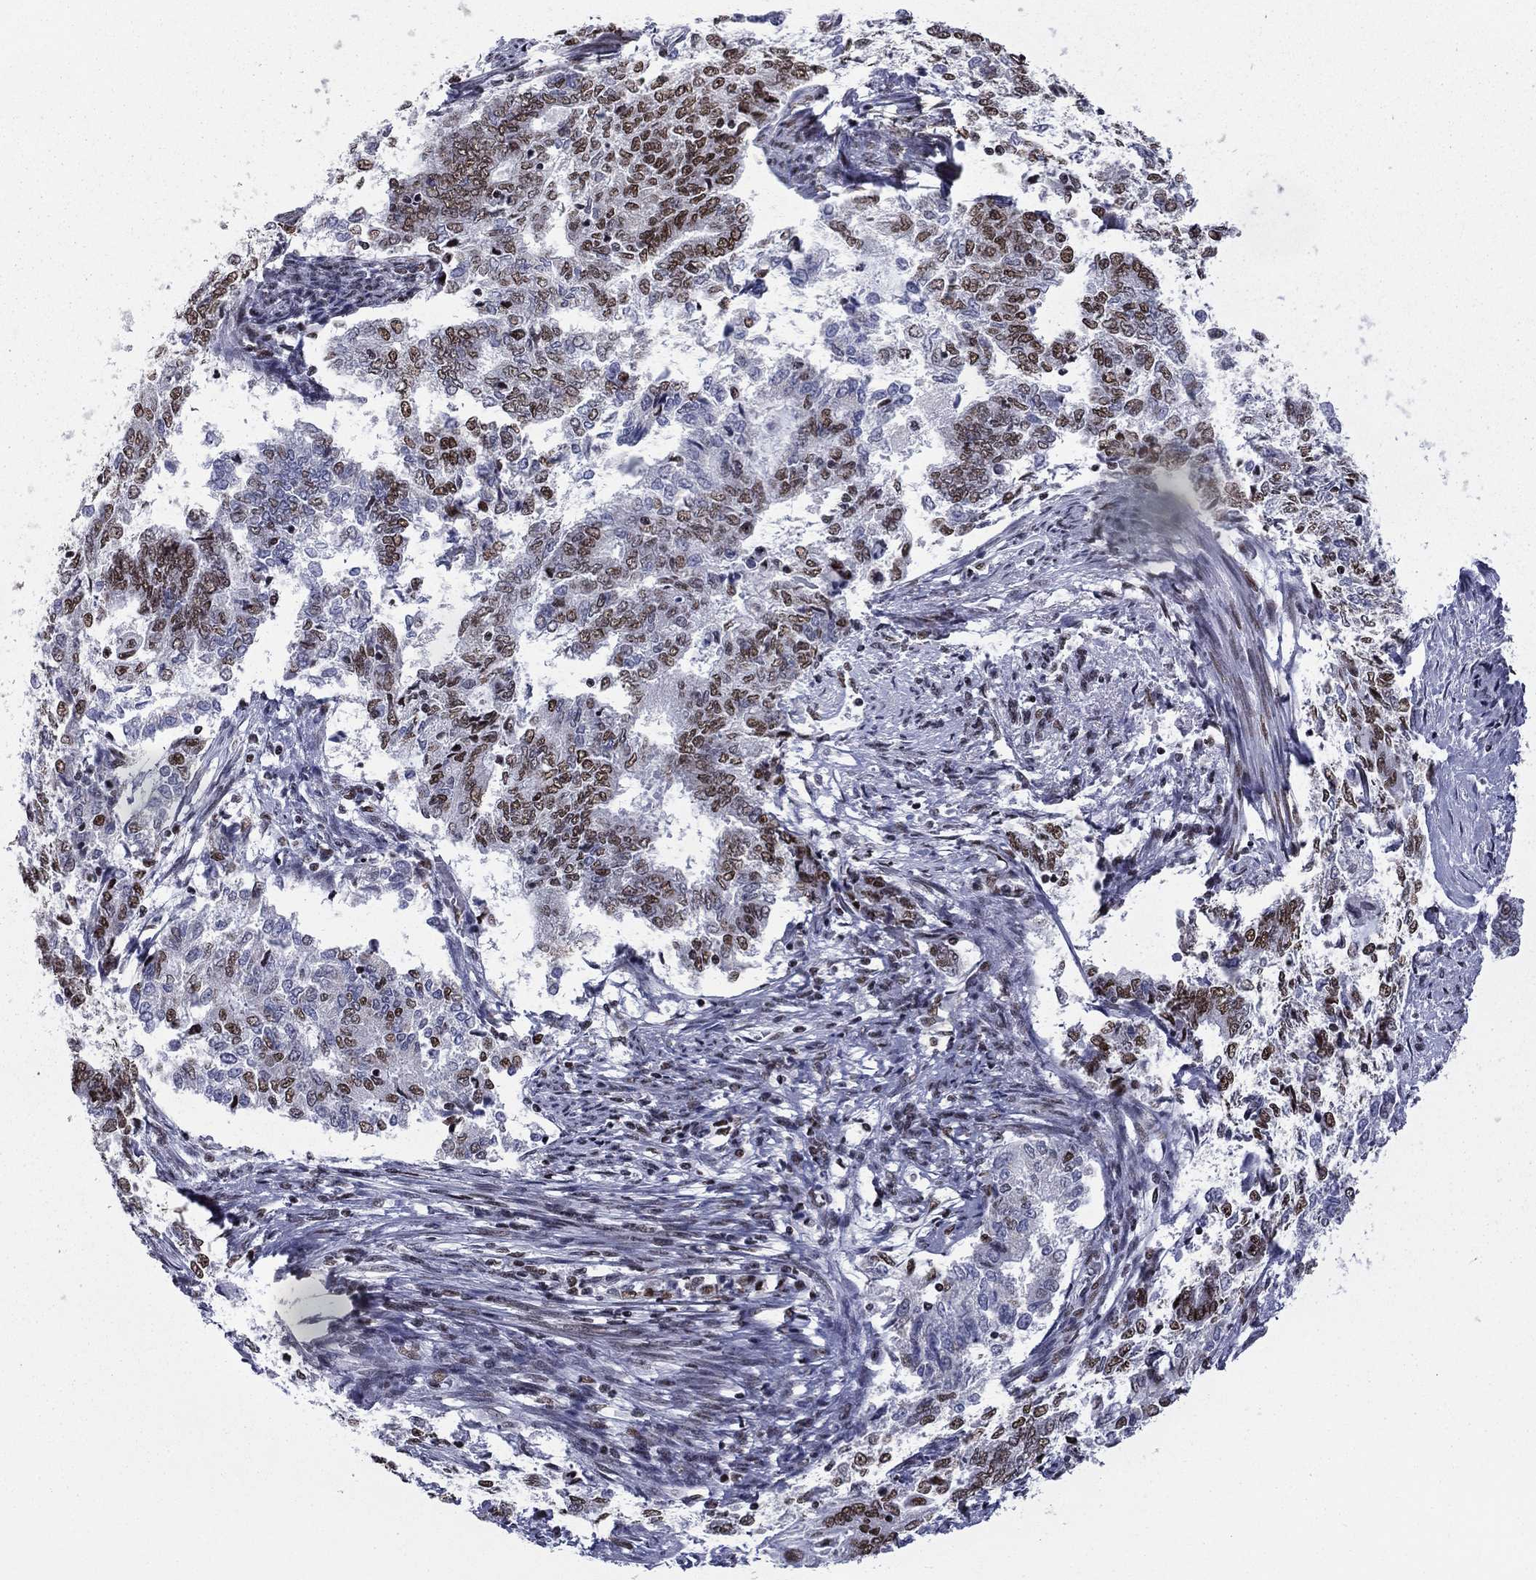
{"staining": {"intensity": "strong", "quantity": ">75%", "location": "nuclear"}, "tissue": "endometrial cancer", "cell_type": "Tumor cells", "image_type": "cancer", "snomed": [{"axis": "morphology", "description": "Adenocarcinoma, NOS"}, {"axis": "topography", "description": "Endometrium"}], "caption": "Strong nuclear positivity for a protein is seen in about >75% of tumor cells of adenocarcinoma (endometrial) using IHC.", "gene": "ETV5", "patient": {"sex": "female", "age": 65}}